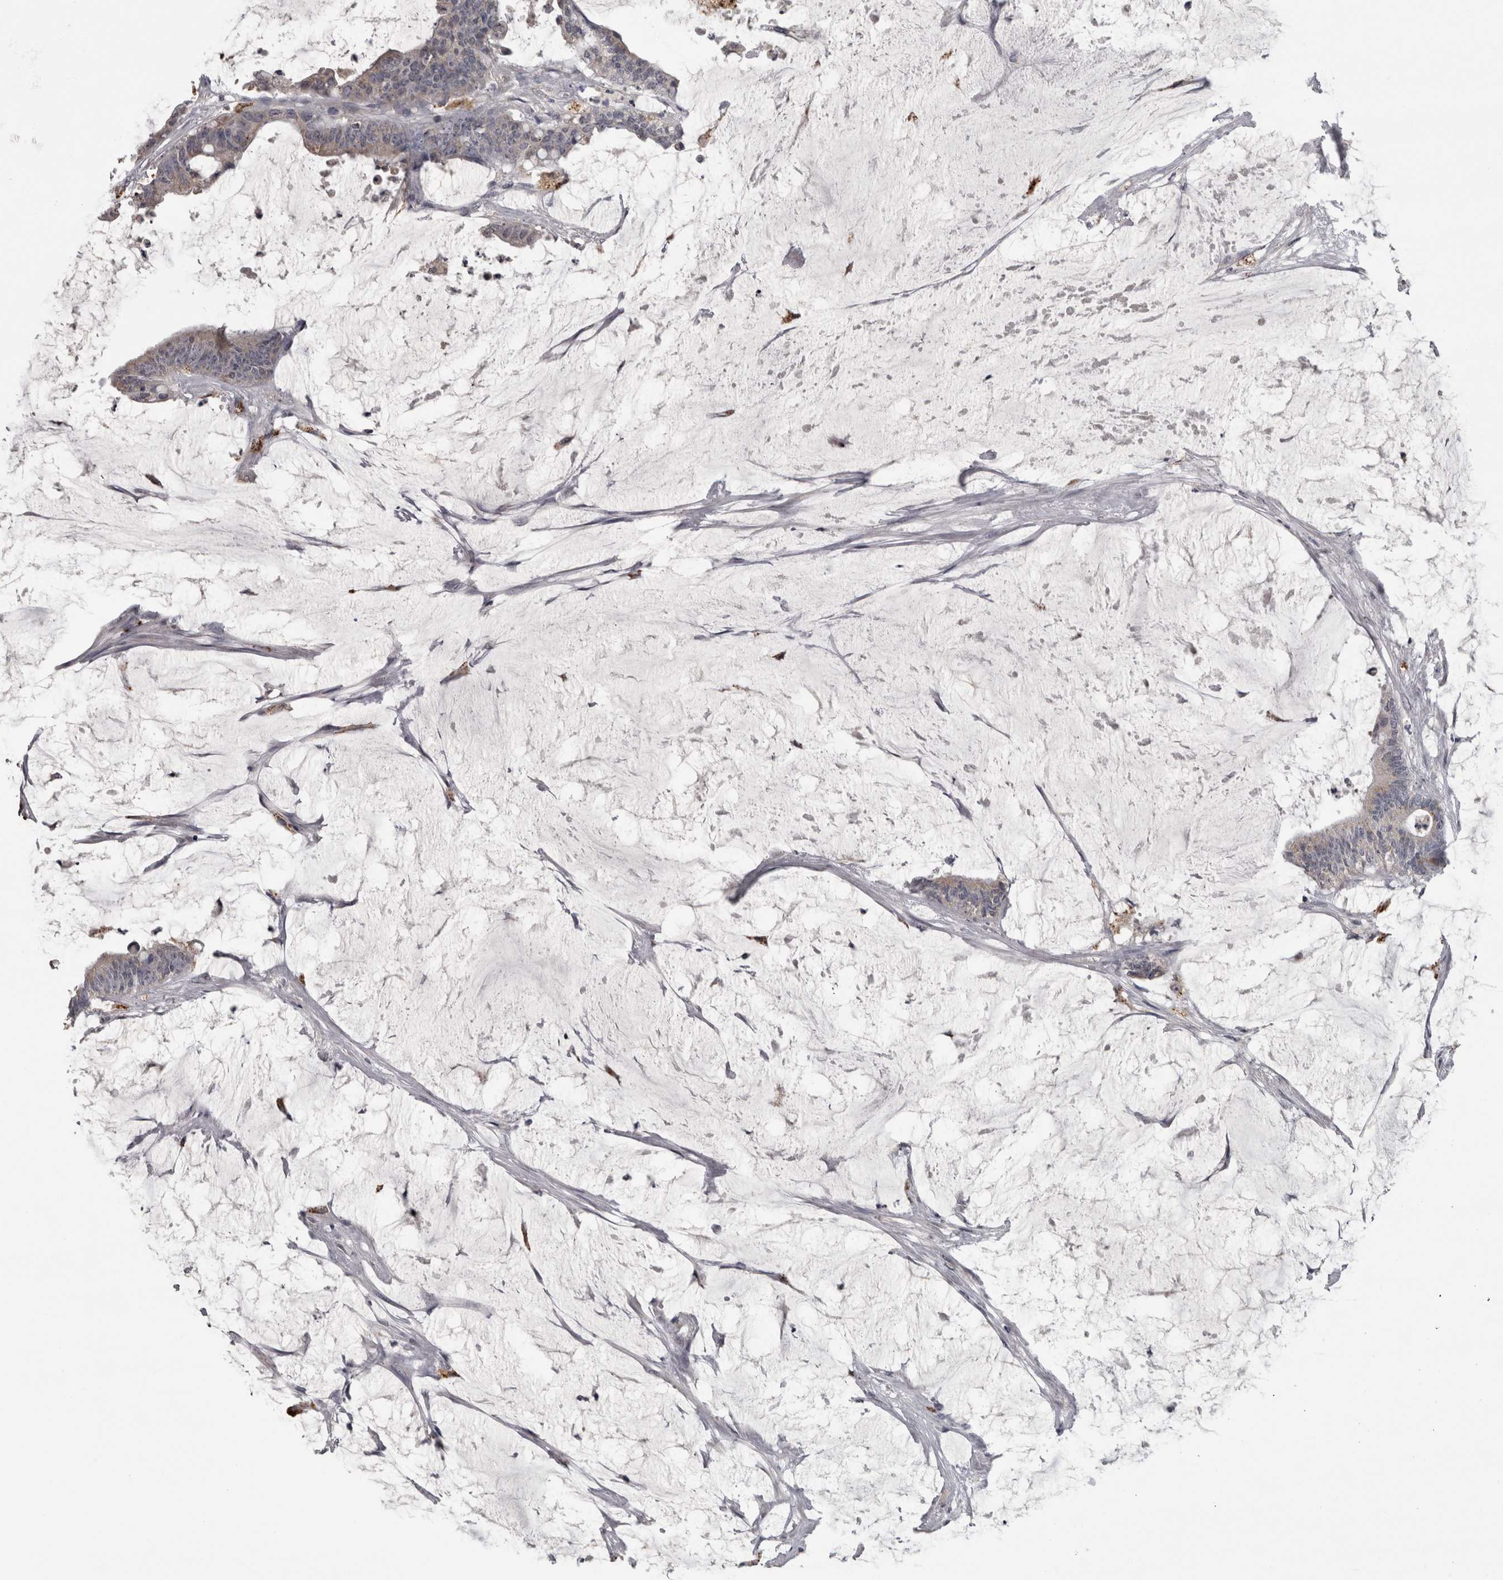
{"staining": {"intensity": "negative", "quantity": "none", "location": "none"}, "tissue": "colorectal cancer", "cell_type": "Tumor cells", "image_type": "cancer", "snomed": [{"axis": "morphology", "description": "Adenocarcinoma, NOS"}, {"axis": "topography", "description": "Rectum"}], "caption": "A micrograph of adenocarcinoma (colorectal) stained for a protein displays no brown staining in tumor cells. (DAB (3,3'-diaminobenzidine) IHC with hematoxylin counter stain).", "gene": "NAAA", "patient": {"sex": "female", "age": 66}}